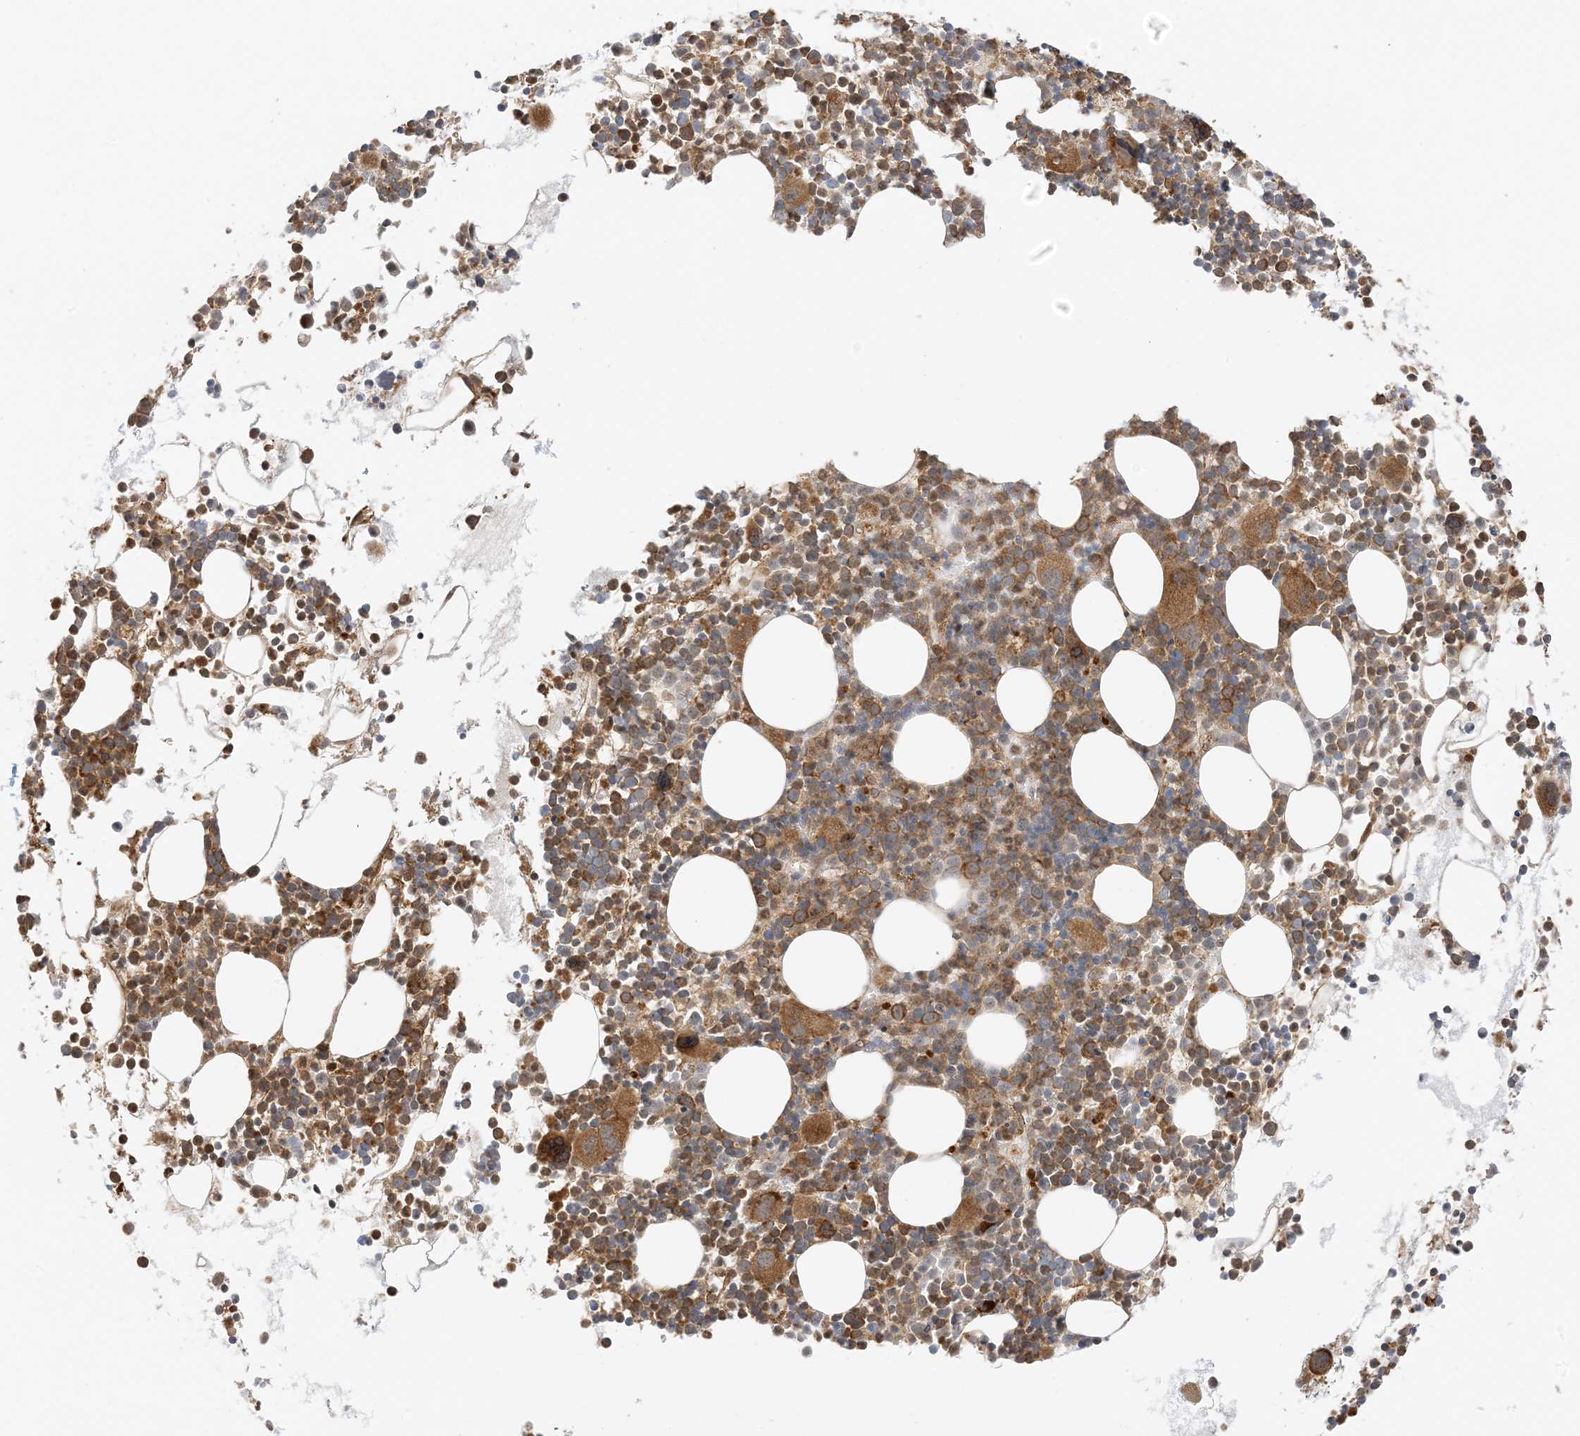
{"staining": {"intensity": "moderate", "quantity": ">75%", "location": "cytoplasmic/membranous"}, "tissue": "bone marrow", "cell_type": "Hematopoietic cells", "image_type": "normal", "snomed": [{"axis": "morphology", "description": "Normal tissue, NOS"}, {"axis": "topography", "description": "Bone marrow"}], "caption": "Human bone marrow stained with a brown dye displays moderate cytoplasmic/membranous positive expression in approximately >75% of hematopoietic cells.", "gene": "UBAP2L", "patient": {"sex": "female", "age": 62}}